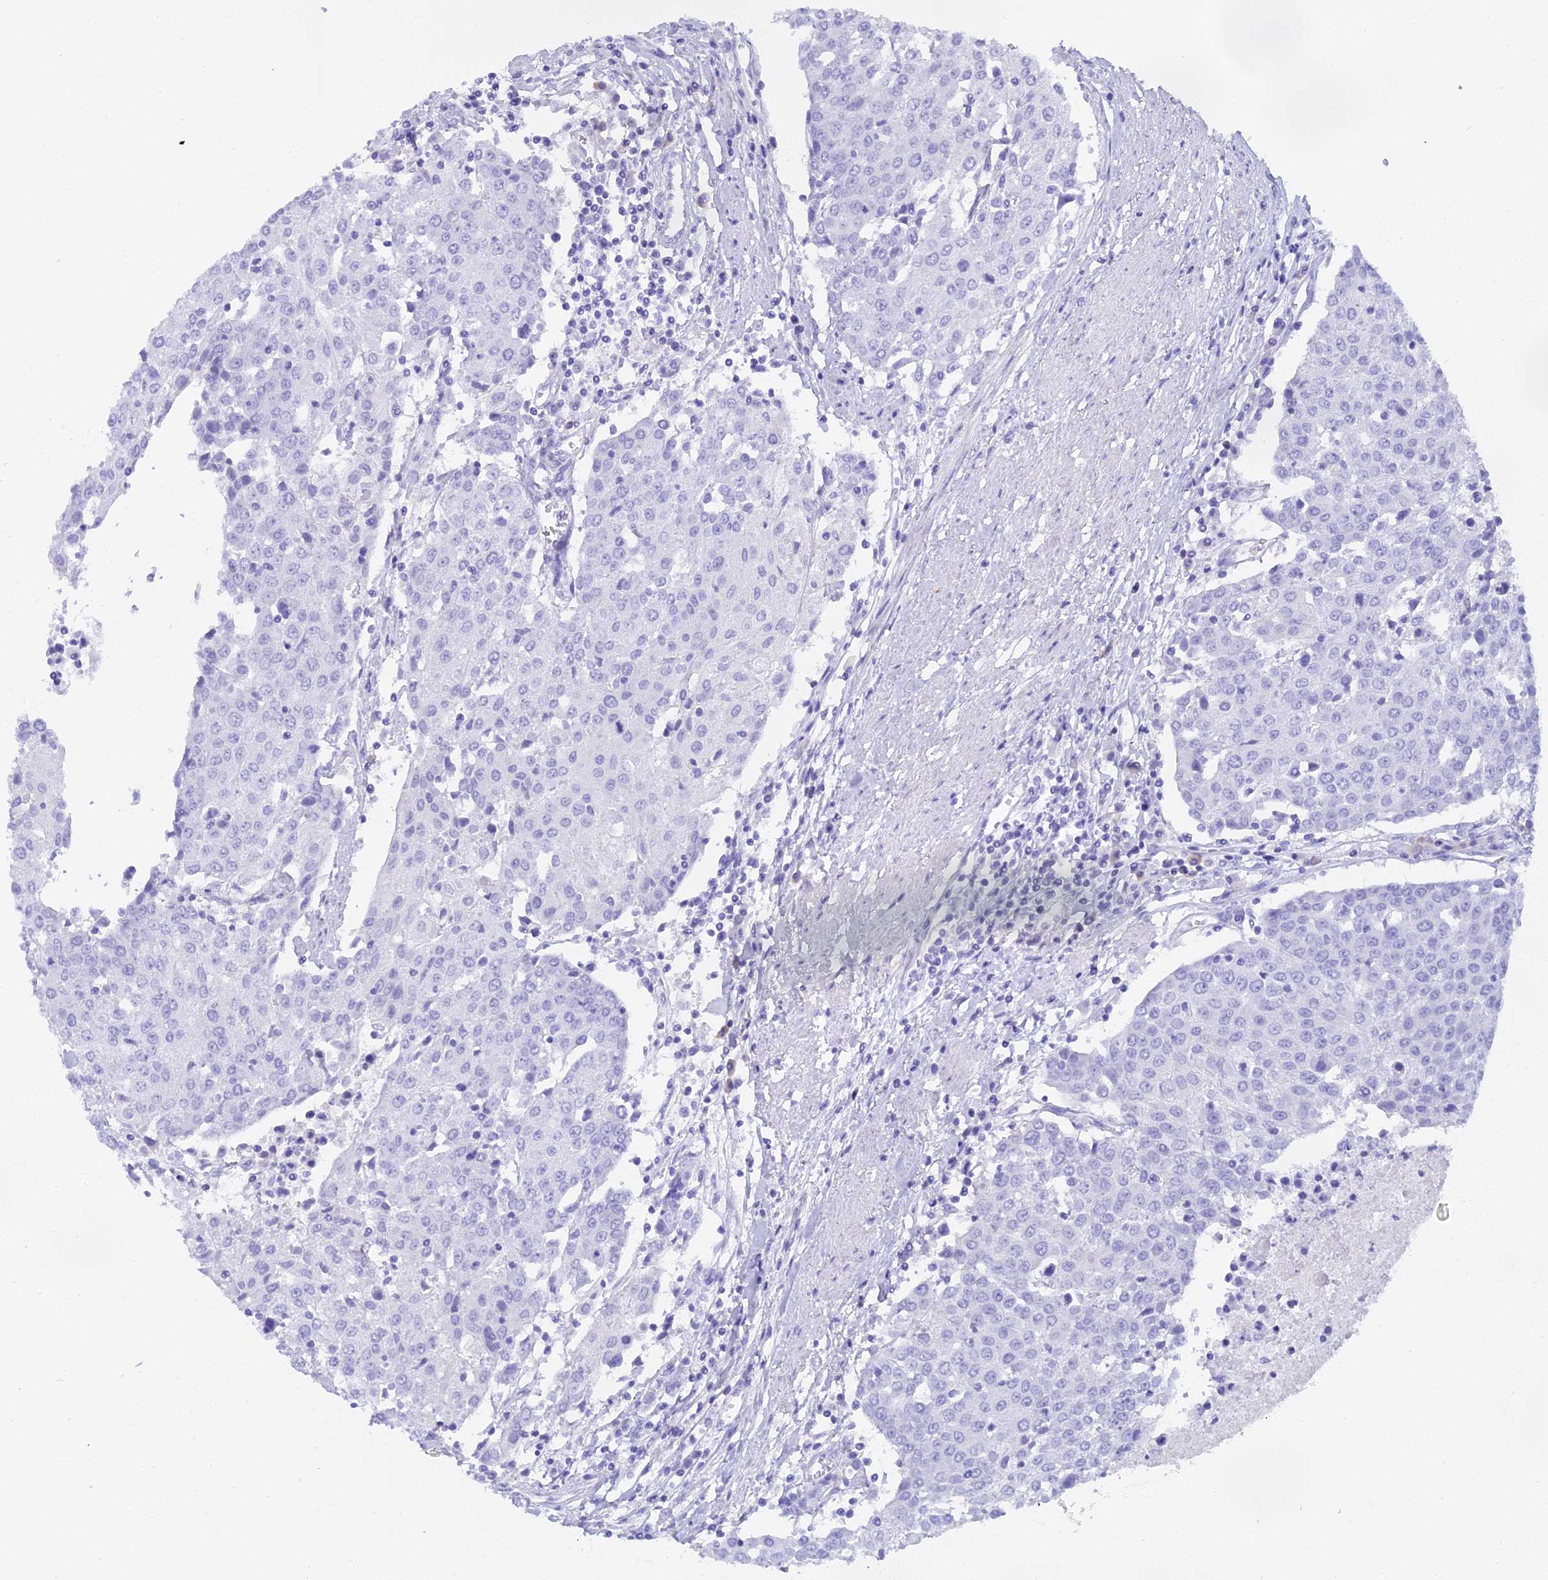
{"staining": {"intensity": "negative", "quantity": "none", "location": "none"}, "tissue": "urothelial cancer", "cell_type": "Tumor cells", "image_type": "cancer", "snomed": [{"axis": "morphology", "description": "Urothelial carcinoma, High grade"}, {"axis": "topography", "description": "Urinary bladder"}], "caption": "Tumor cells show no significant positivity in high-grade urothelial carcinoma. Brightfield microscopy of IHC stained with DAB (3,3'-diaminobenzidine) (brown) and hematoxylin (blue), captured at high magnification.", "gene": "CGB2", "patient": {"sex": "female", "age": 85}}